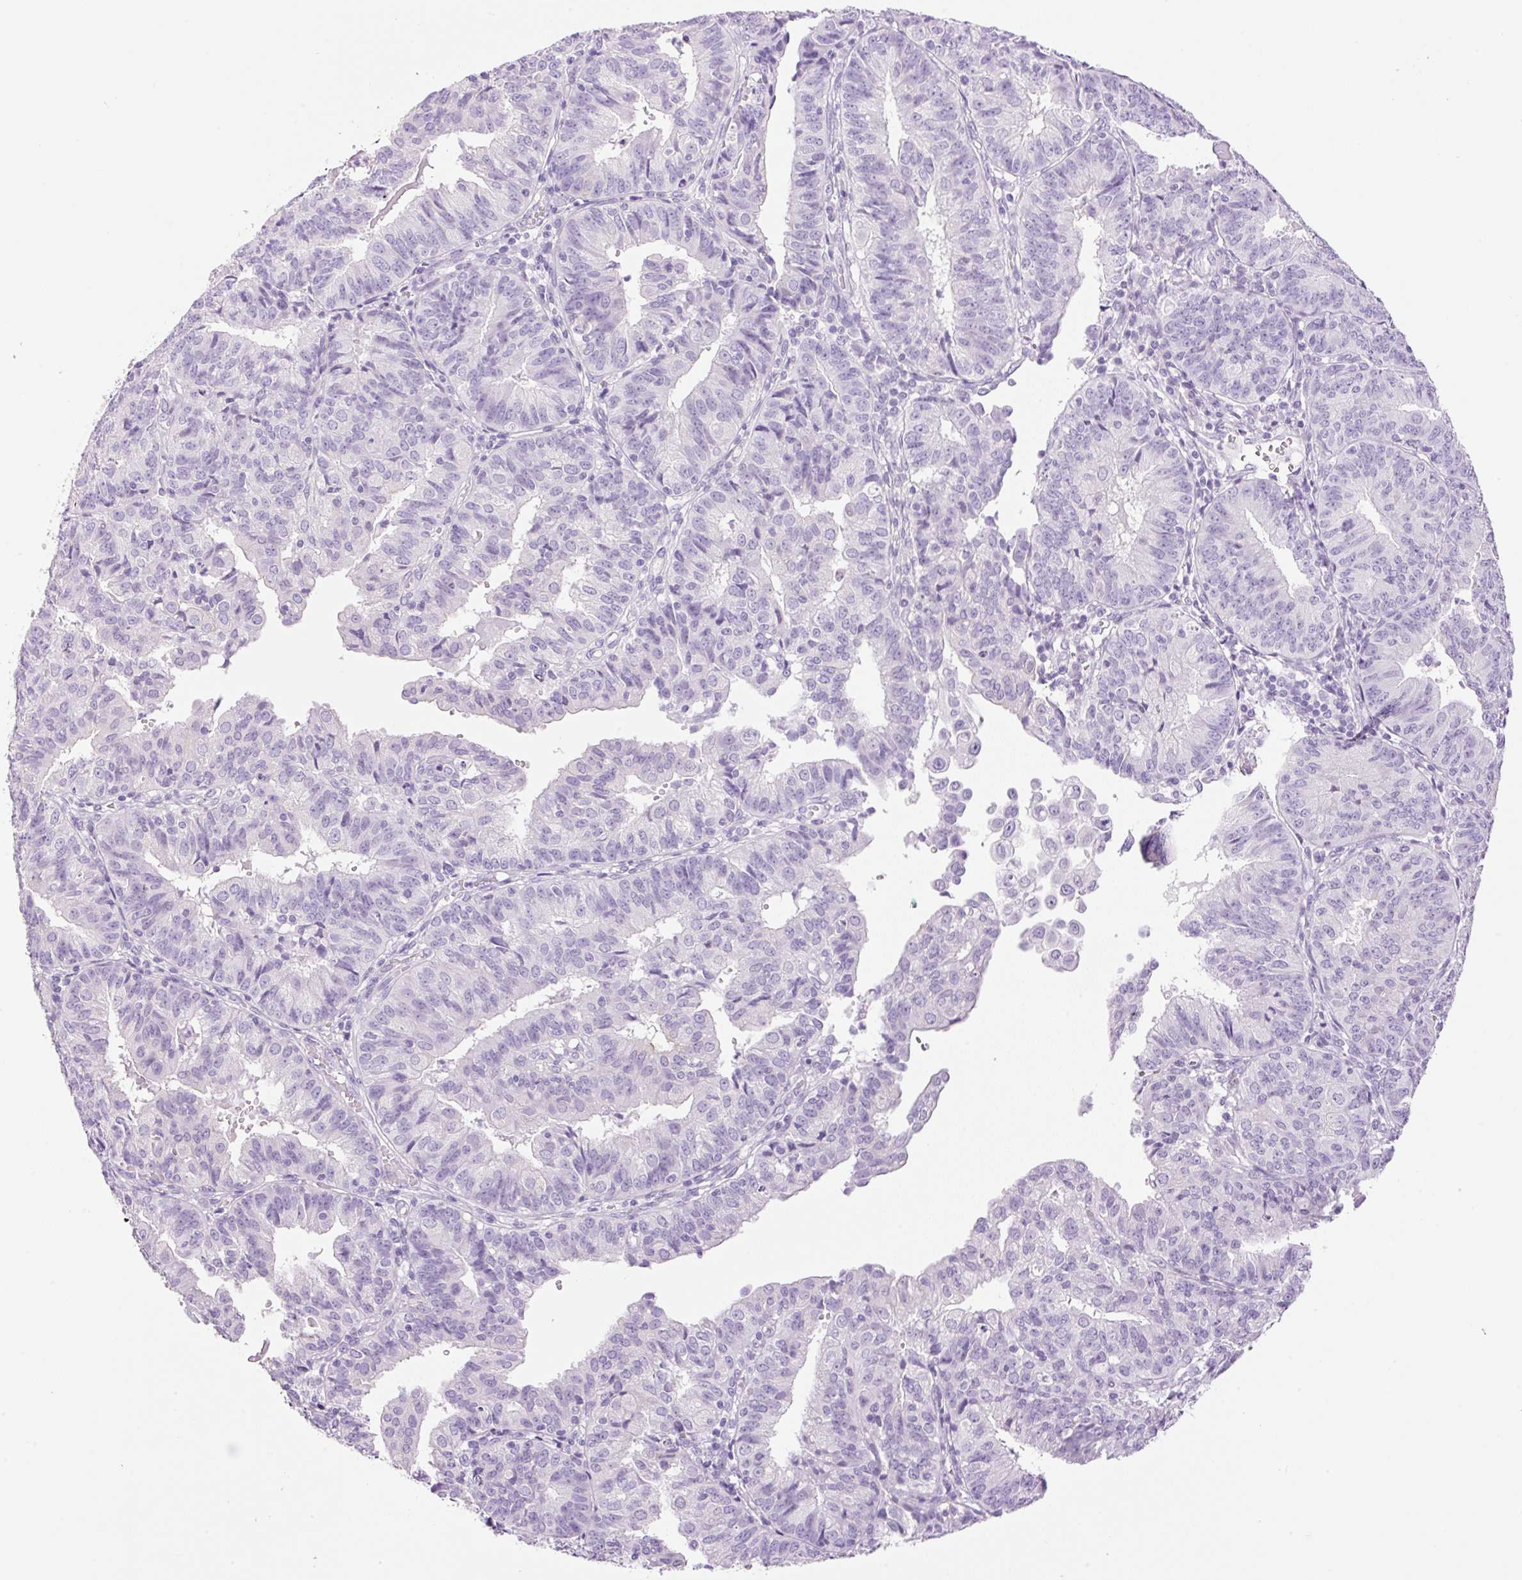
{"staining": {"intensity": "negative", "quantity": "none", "location": "none"}, "tissue": "endometrial cancer", "cell_type": "Tumor cells", "image_type": "cancer", "snomed": [{"axis": "morphology", "description": "Adenocarcinoma, NOS"}, {"axis": "topography", "description": "Endometrium"}], "caption": "A high-resolution image shows IHC staining of adenocarcinoma (endometrial), which demonstrates no significant positivity in tumor cells. (DAB (3,3'-diaminobenzidine) immunohistochemistry (IHC) visualized using brightfield microscopy, high magnification).", "gene": "SP140L", "patient": {"sex": "female", "age": 56}}